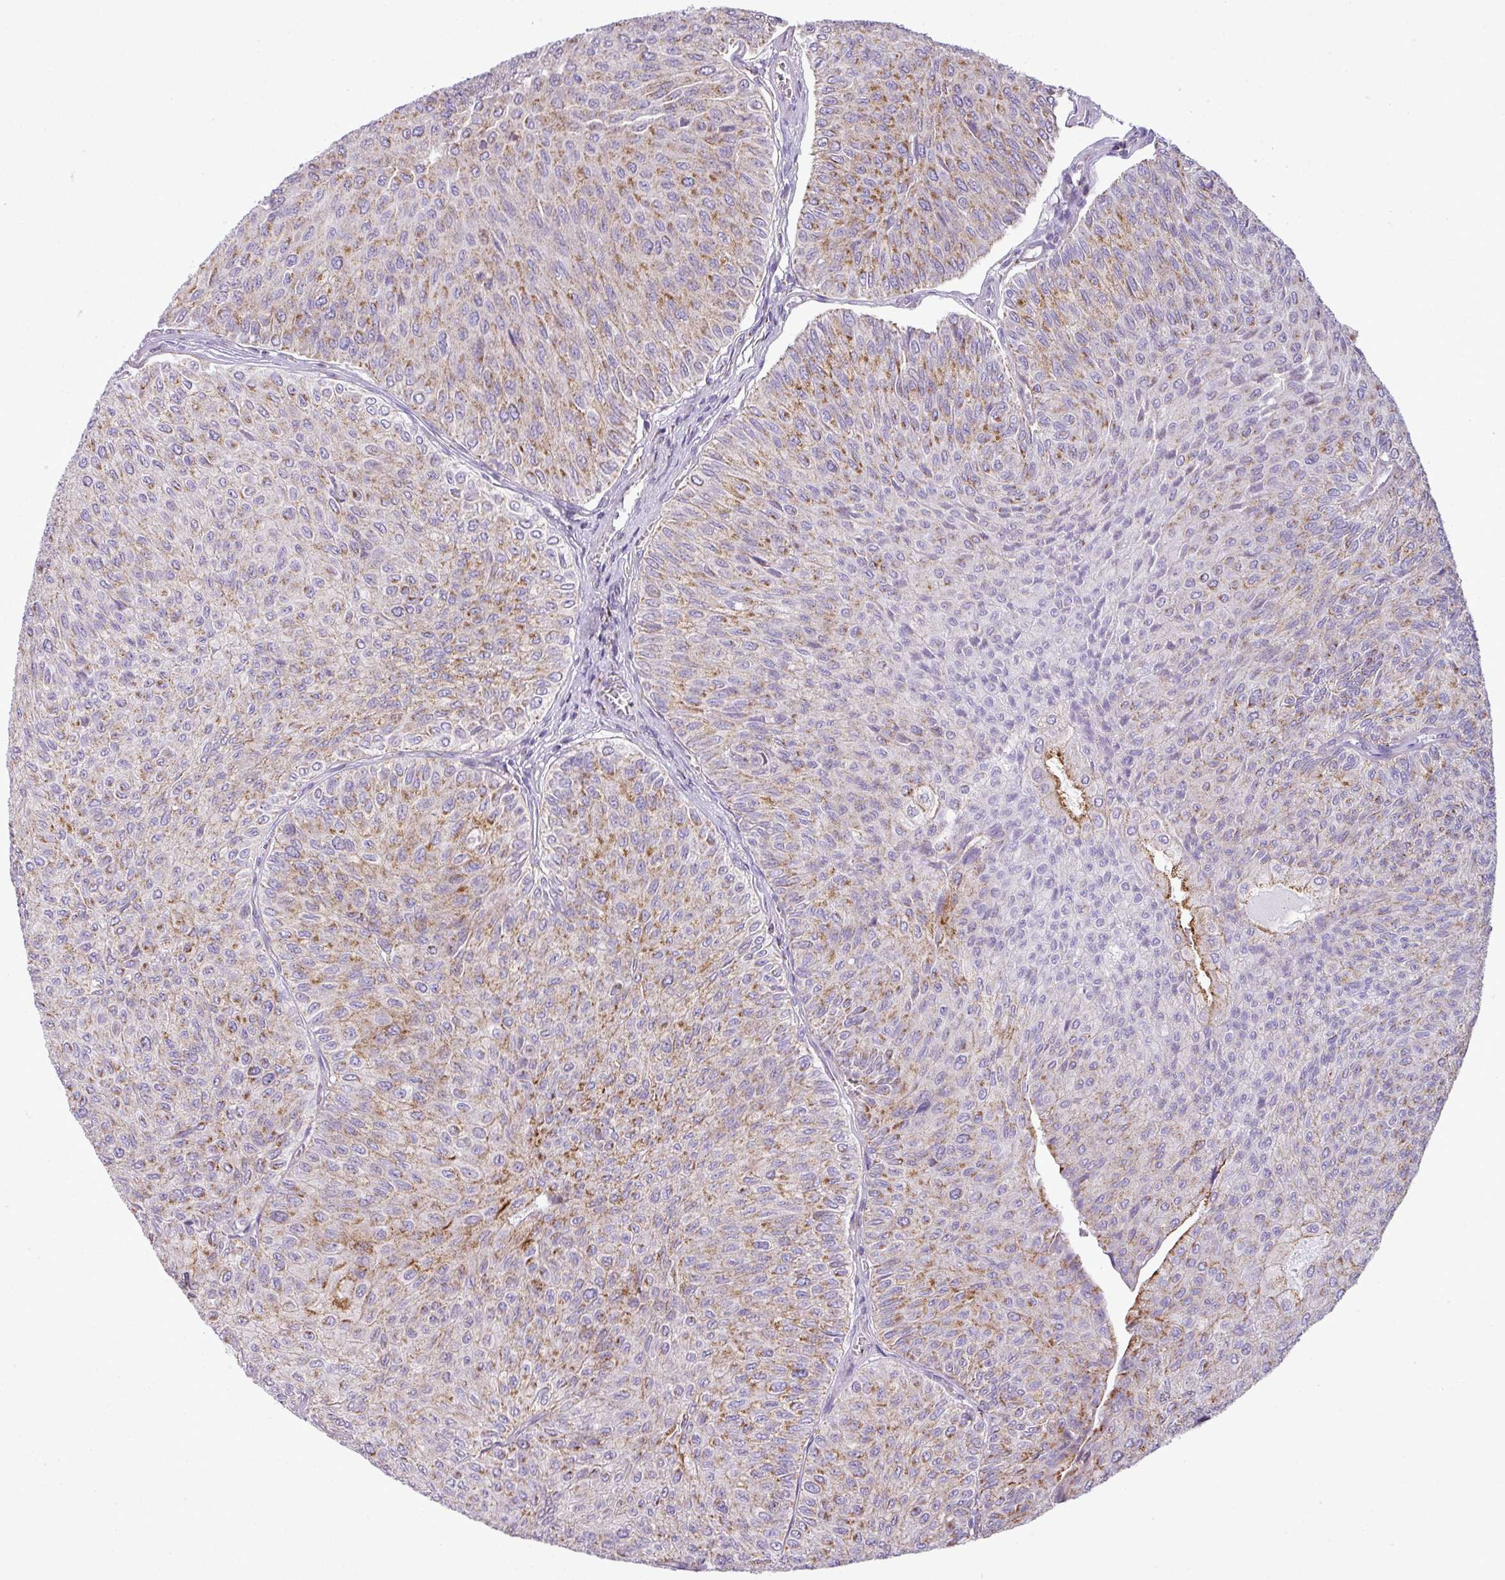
{"staining": {"intensity": "moderate", "quantity": ">75%", "location": "cytoplasmic/membranous"}, "tissue": "urothelial cancer", "cell_type": "Tumor cells", "image_type": "cancer", "snomed": [{"axis": "morphology", "description": "Urothelial carcinoma, NOS"}, {"axis": "topography", "description": "Urinary bladder"}], "caption": "High-magnification brightfield microscopy of urothelial cancer stained with DAB (3,3'-diaminobenzidine) (brown) and counterstained with hematoxylin (blue). tumor cells exhibit moderate cytoplasmic/membranous positivity is appreciated in approximately>75% of cells.", "gene": "ZNF81", "patient": {"sex": "male", "age": 59}}